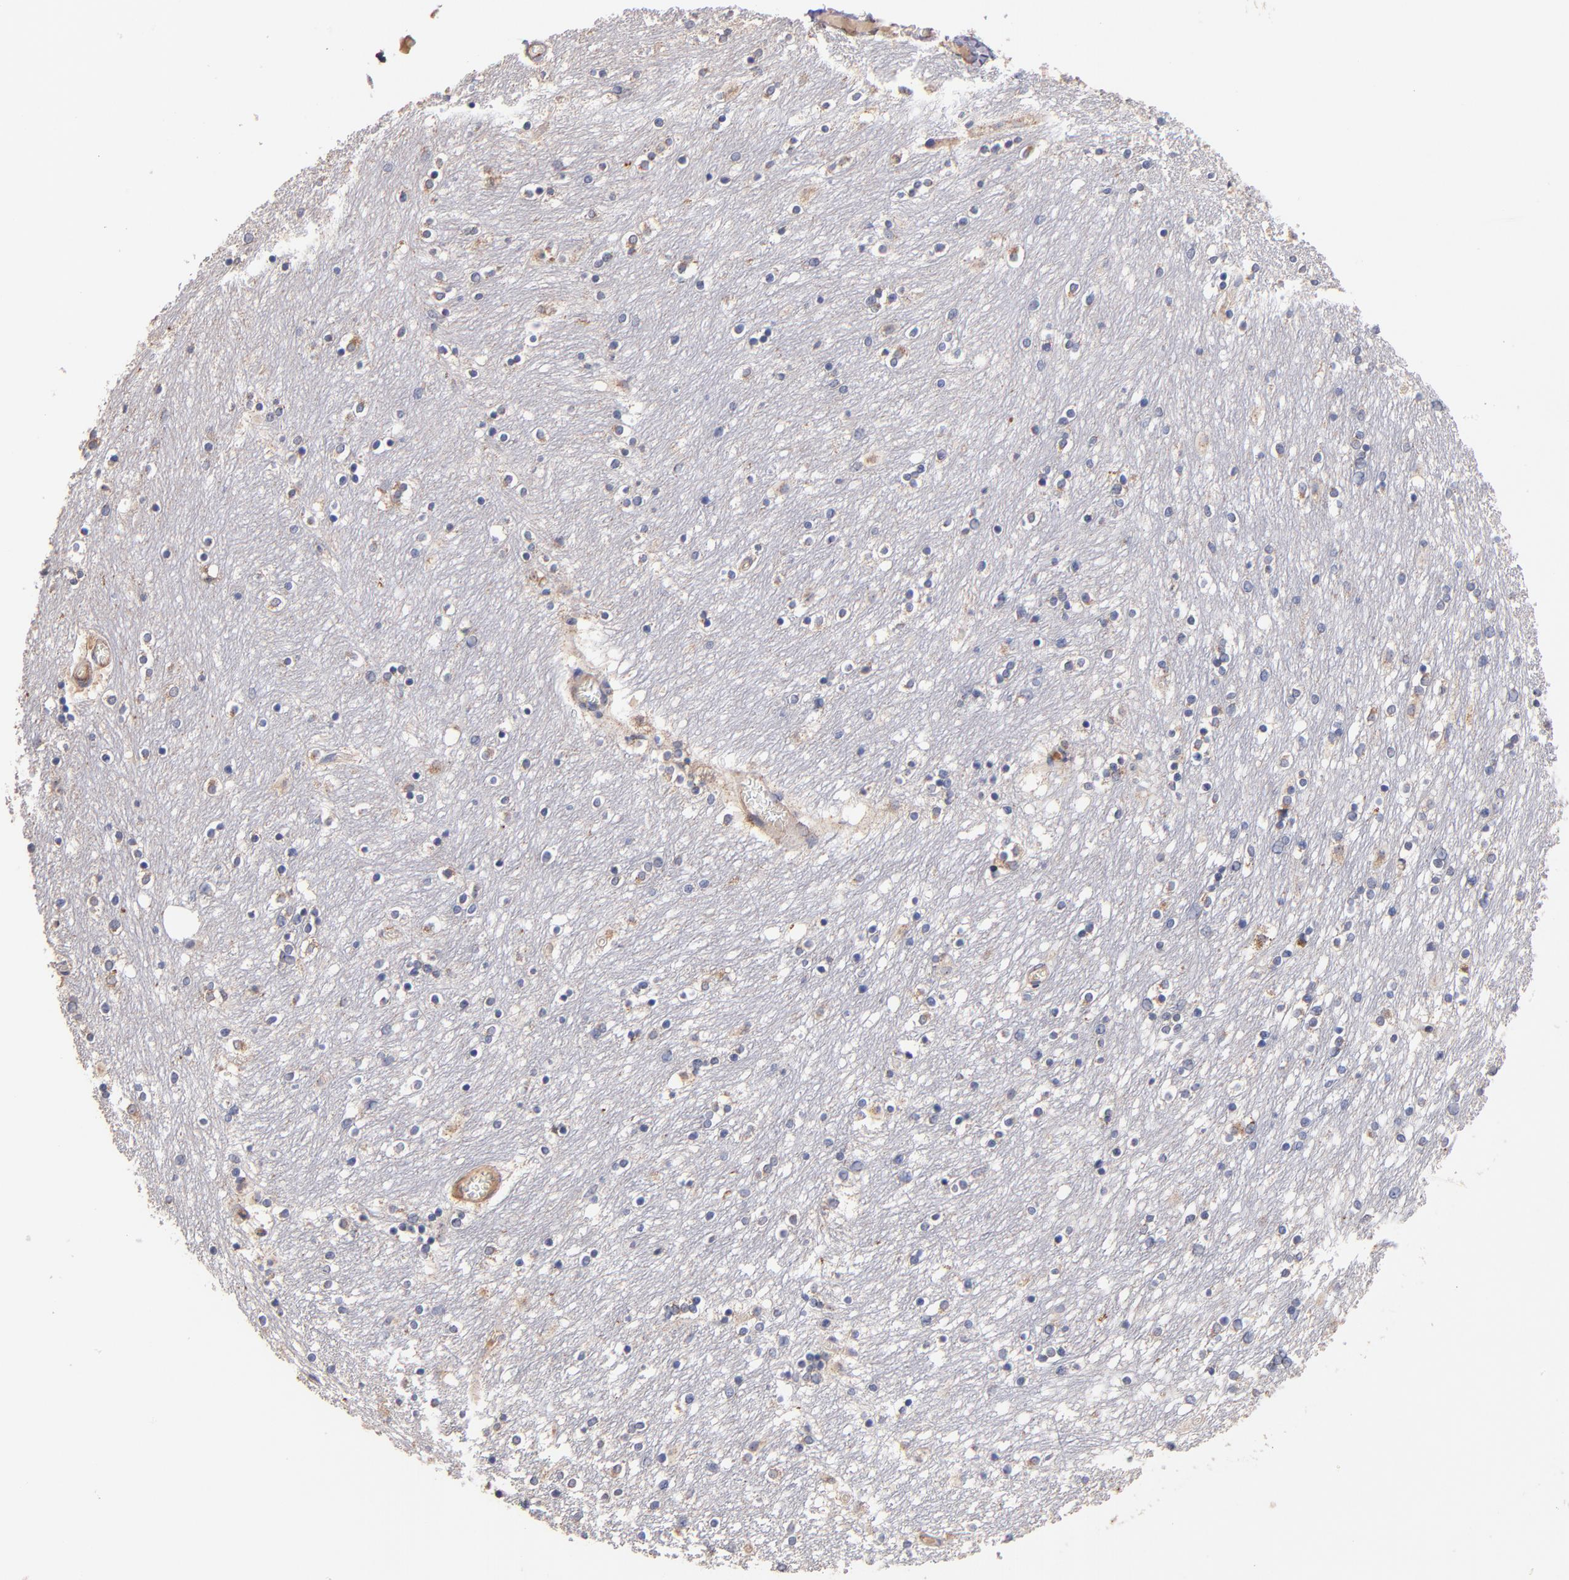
{"staining": {"intensity": "weak", "quantity": "<25%", "location": "cytoplasmic/membranous"}, "tissue": "caudate", "cell_type": "Glial cells", "image_type": "normal", "snomed": [{"axis": "morphology", "description": "Normal tissue, NOS"}, {"axis": "topography", "description": "Lateral ventricle wall"}], "caption": "Glial cells show no significant protein expression in benign caudate. (IHC, brightfield microscopy, high magnification).", "gene": "DIABLO", "patient": {"sex": "female", "age": 54}}